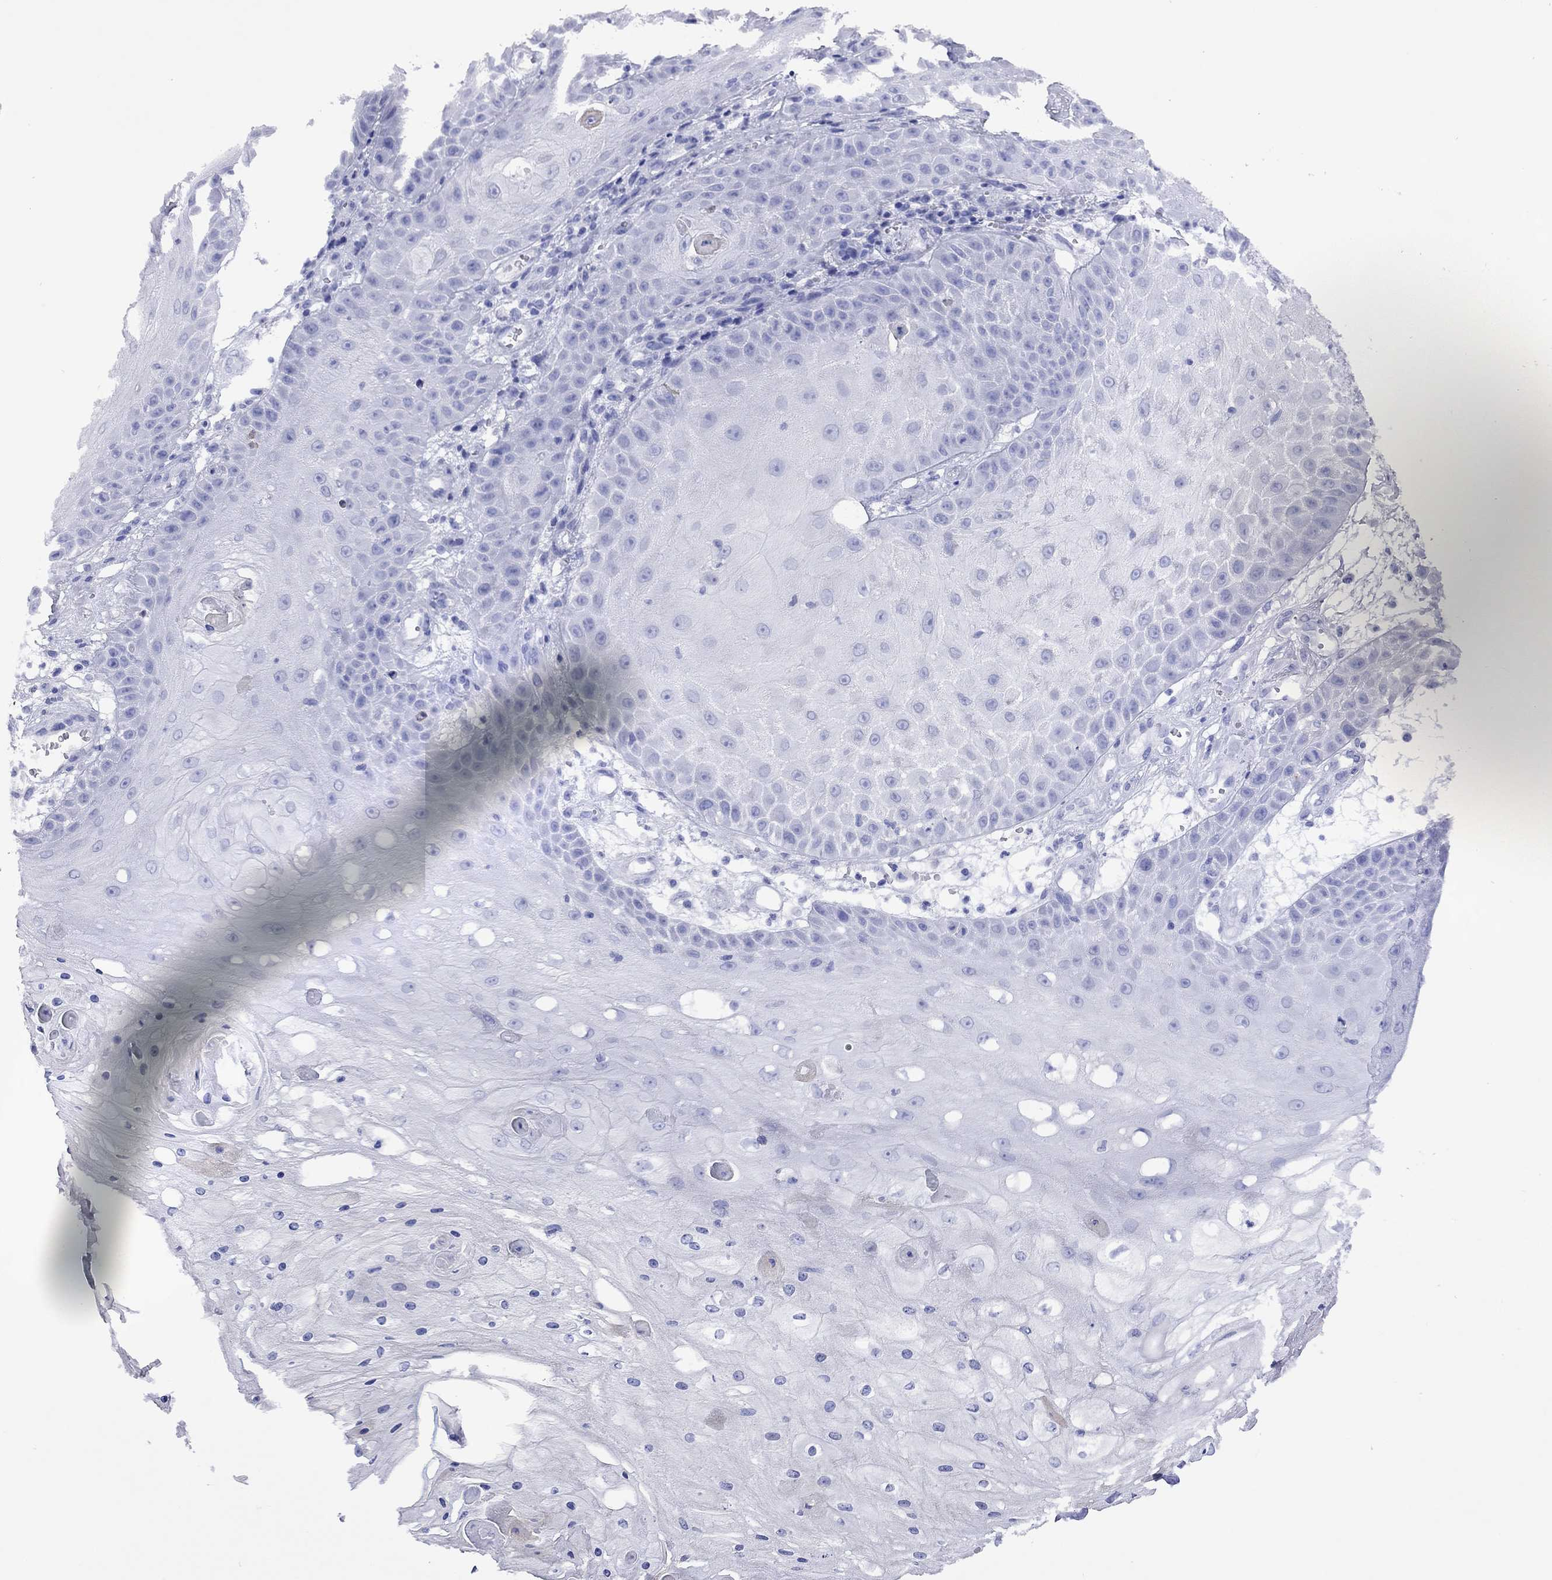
{"staining": {"intensity": "negative", "quantity": "none", "location": "none"}, "tissue": "skin cancer", "cell_type": "Tumor cells", "image_type": "cancer", "snomed": [{"axis": "morphology", "description": "Squamous cell carcinoma, NOS"}, {"axis": "topography", "description": "Skin"}], "caption": "The IHC photomicrograph has no significant staining in tumor cells of skin cancer tissue.", "gene": "FIGLA", "patient": {"sex": "male", "age": 70}}